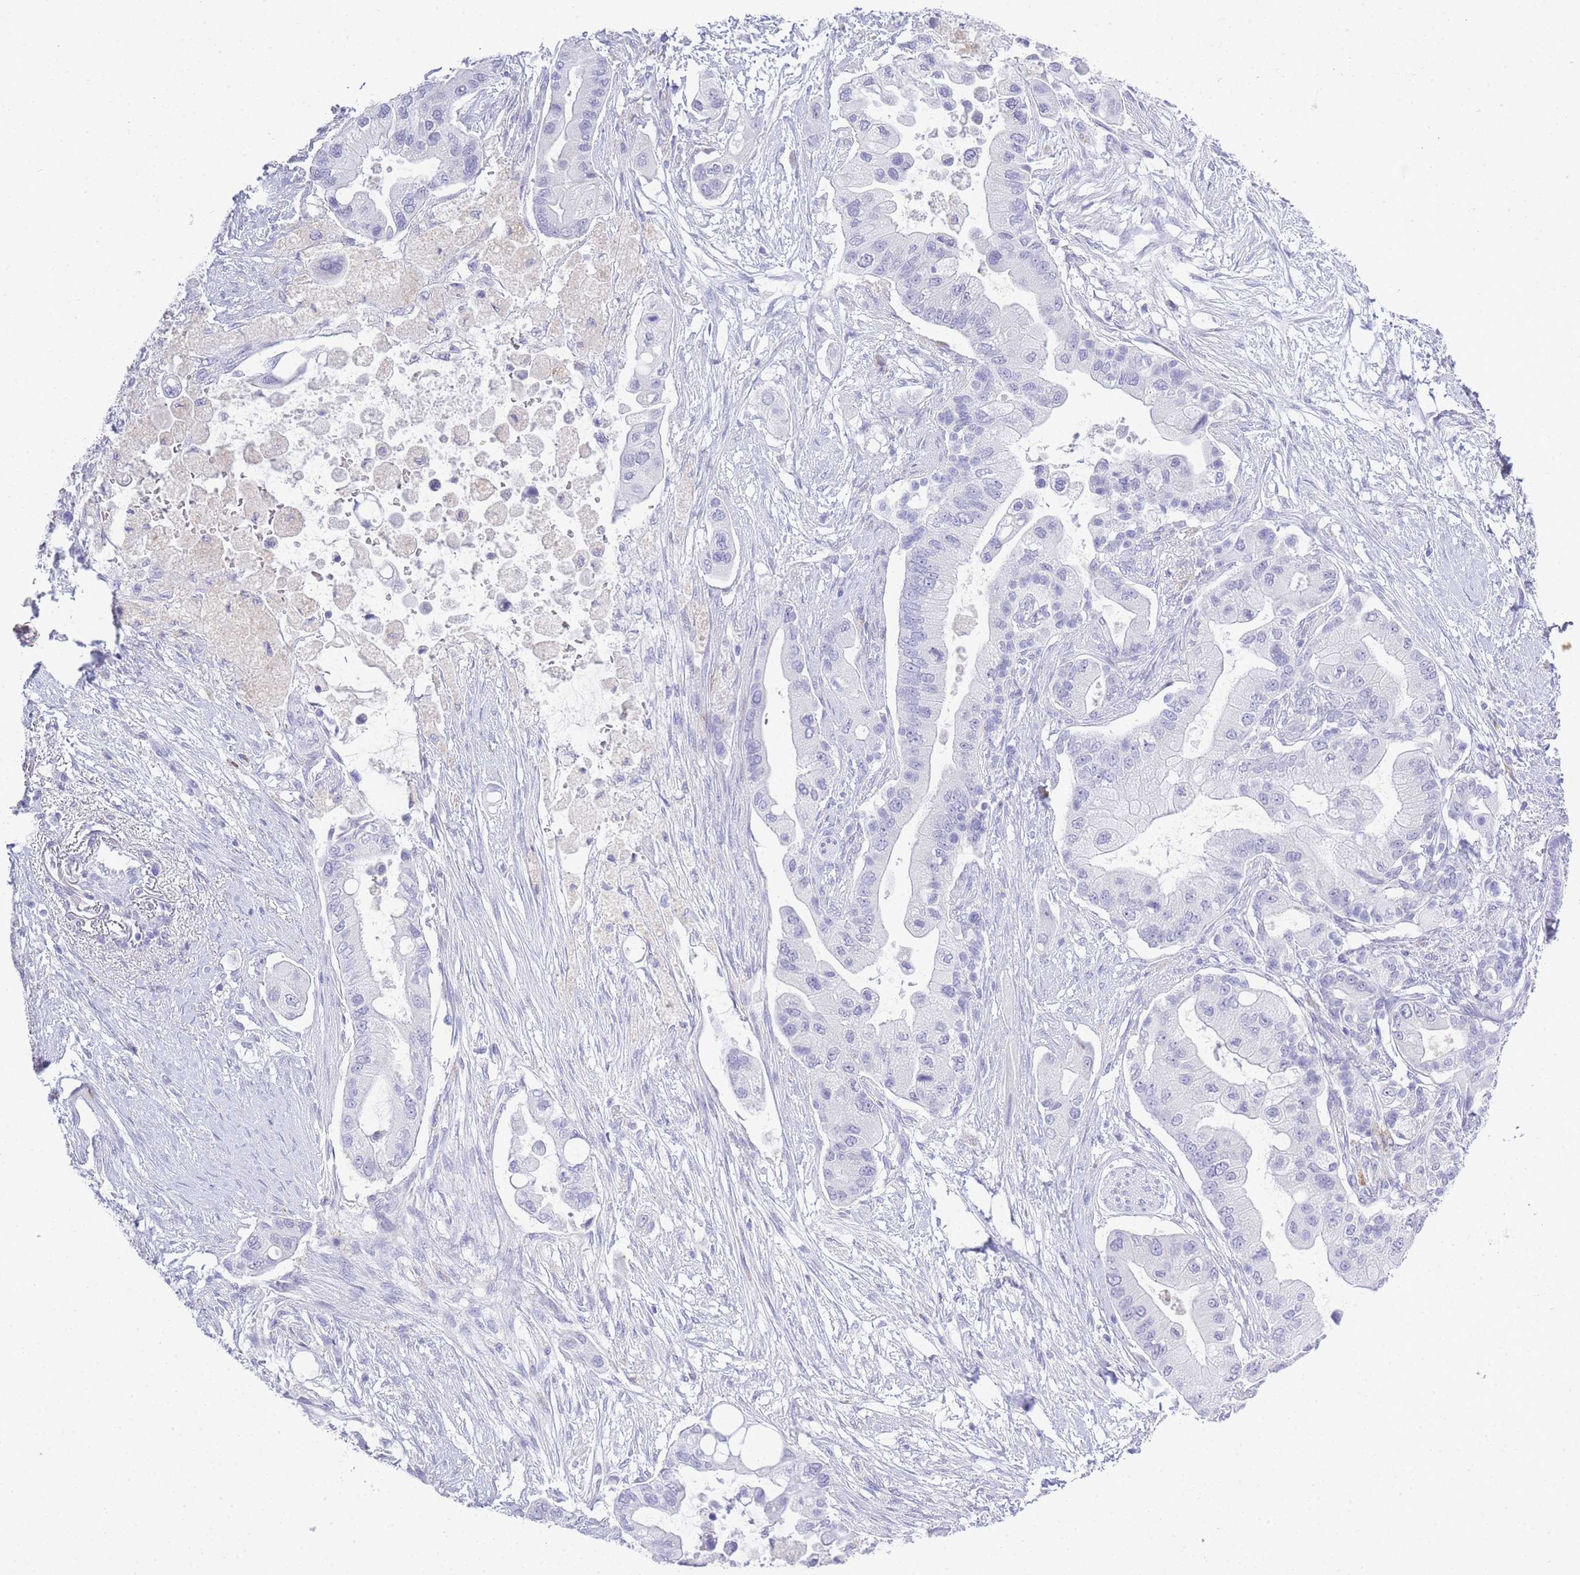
{"staining": {"intensity": "negative", "quantity": "none", "location": "none"}, "tissue": "pancreatic cancer", "cell_type": "Tumor cells", "image_type": "cancer", "snomed": [{"axis": "morphology", "description": "Adenocarcinoma, NOS"}, {"axis": "topography", "description": "Pancreas"}], "caption": "Adenocarcinoma (pancreatic) was stained to show a protein in brown. There is no significant positivity in tumor cells.", "gene": "RHO", "patient": {"sex": "male", "age": 57}}